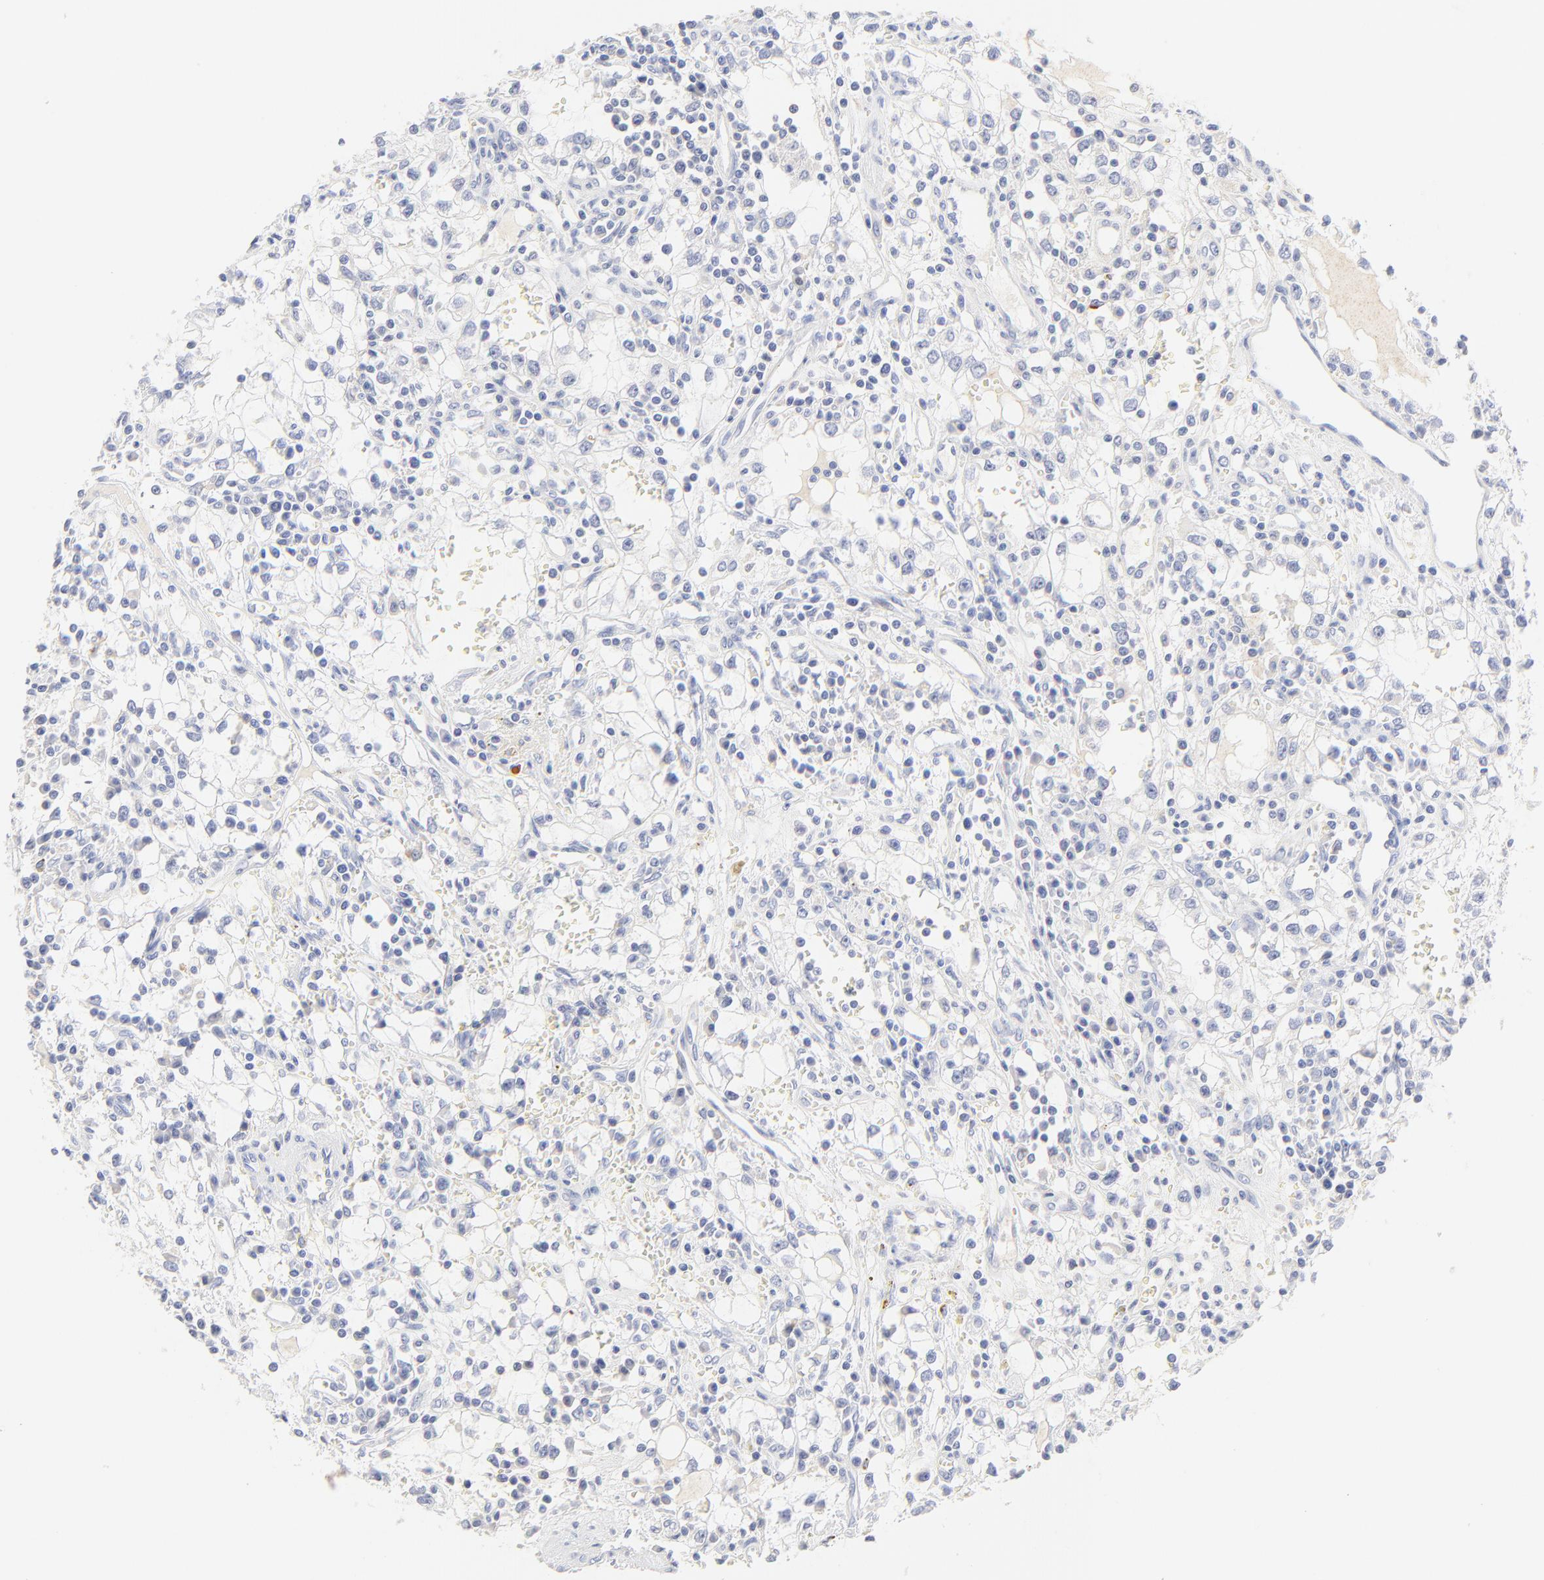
{"staining": {"intensity": "negative", "quantity": "none", "location": "none"}, "tissue": "renal cancer", "cell_type": "Tumor cells", "image_type": "cancer", "snomed": [{"axis": "morphology", "description": "Adenocarcinoma, NOS"}, {"axis": "topography", "description": "Kidney"}], "caption": "High magnification brightfield microscopy of renal adenocarcinoma stained with DAB (3,3'-diaminobenzidine) (brown) and counterstained with hematoxylin (blue): tumor cells show no significant expression.", "gene": "SULT4A1", "patient": {"sex": "male", "age": 82}}